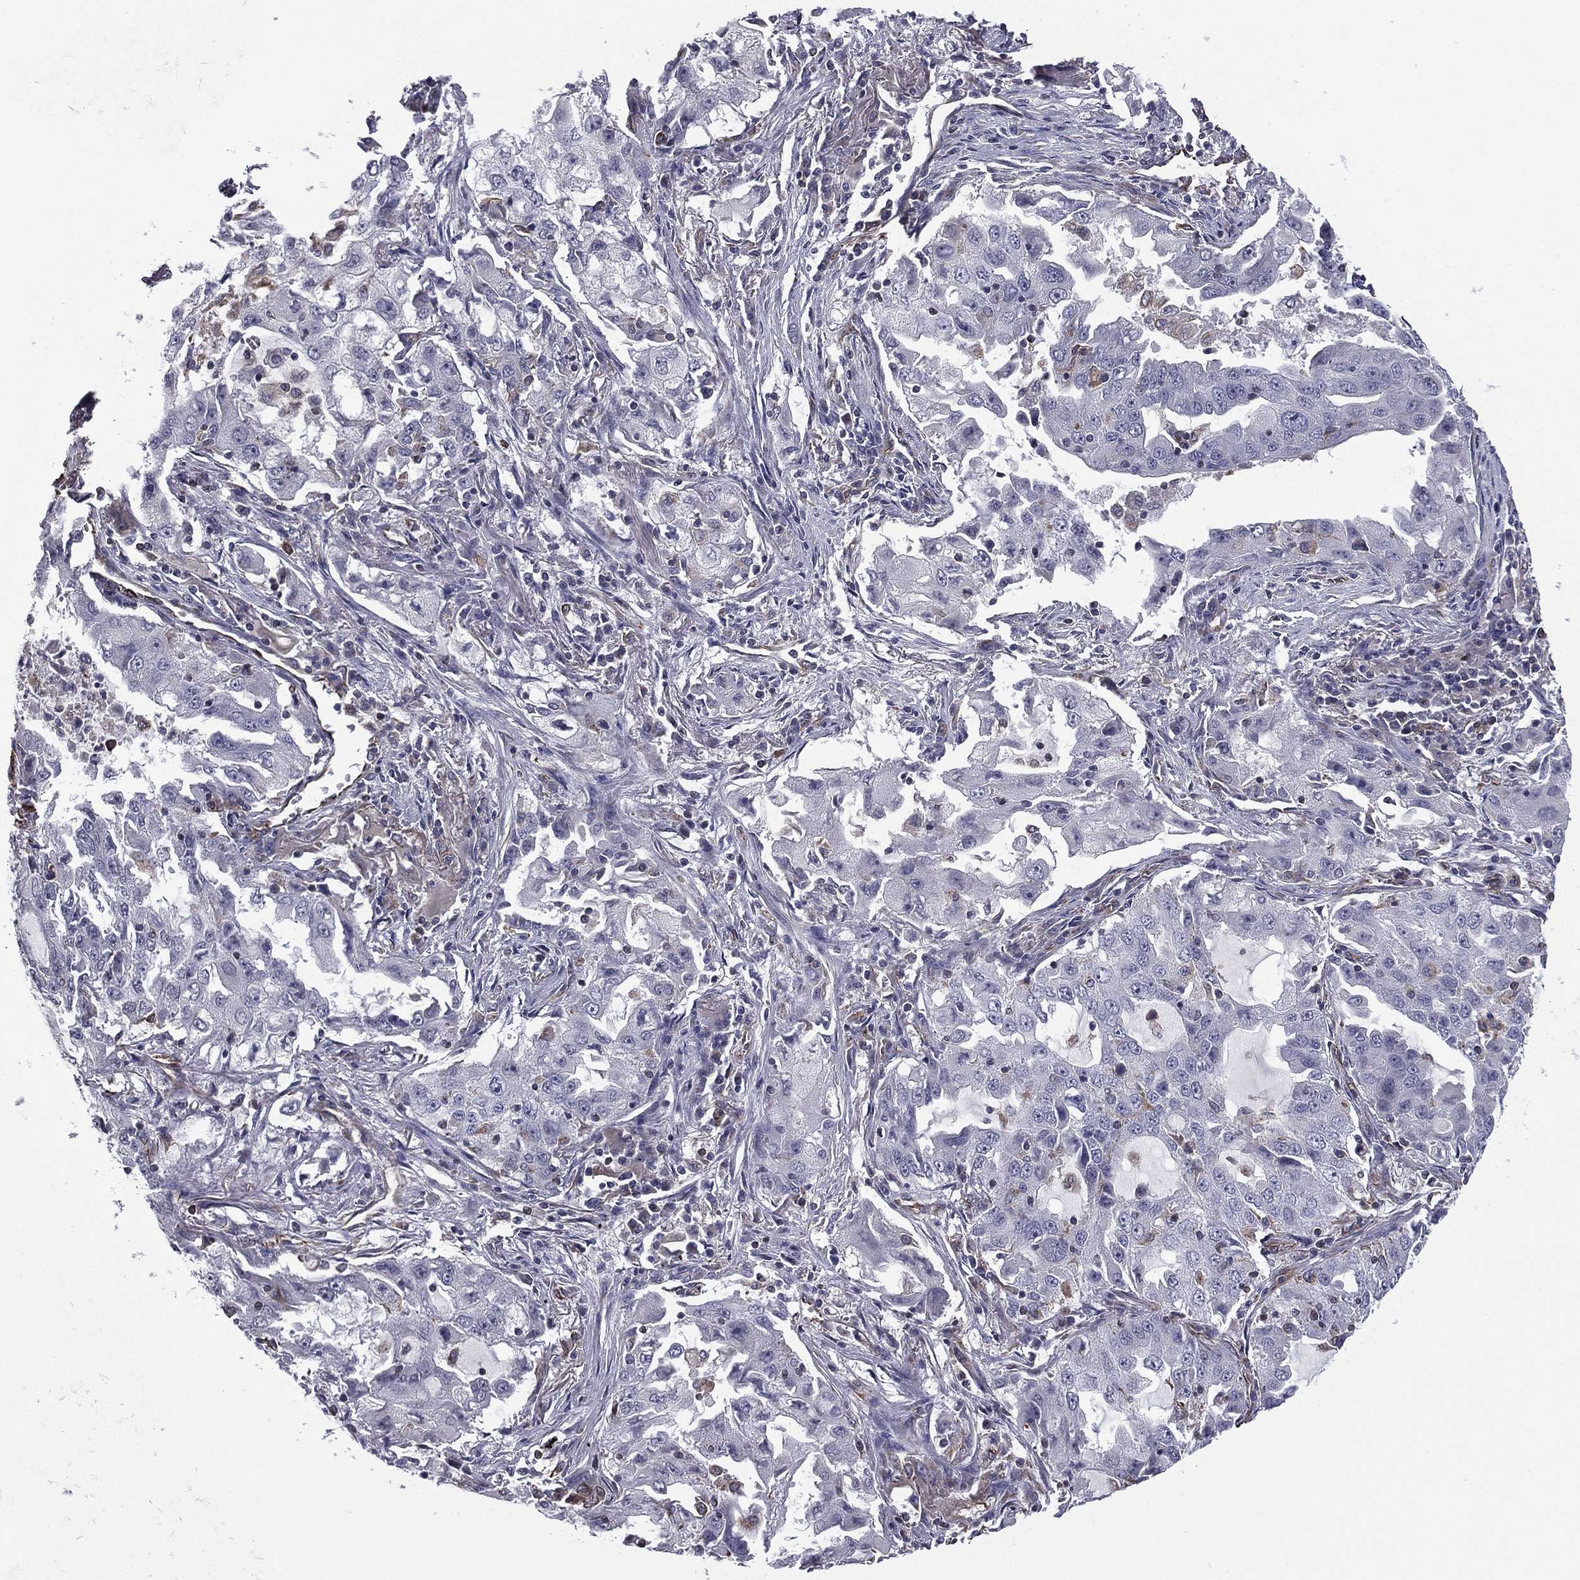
{"staining": {"intensity": "negative", "quantity": "none", "location": "none"}, "tissue": "lung cancer", "cell_type": "Tumor cells", "image_type": "cancer", "snomed": [{"axis": "morphology", "description": "Adenocarcinoma, NOS"}, {"axis": "topography", "description": "Lung"}], "caption": "Immunohistochemistry (IHC) micrograph of neoplastic tissue: human lung adenocarcinoma stained with DAB (3,3'-diaminobenzidine) displays no significant protein positivity in tumor cells.", "gene": "SCUBE1", "patient": {"sex": "female", "age": 61}}